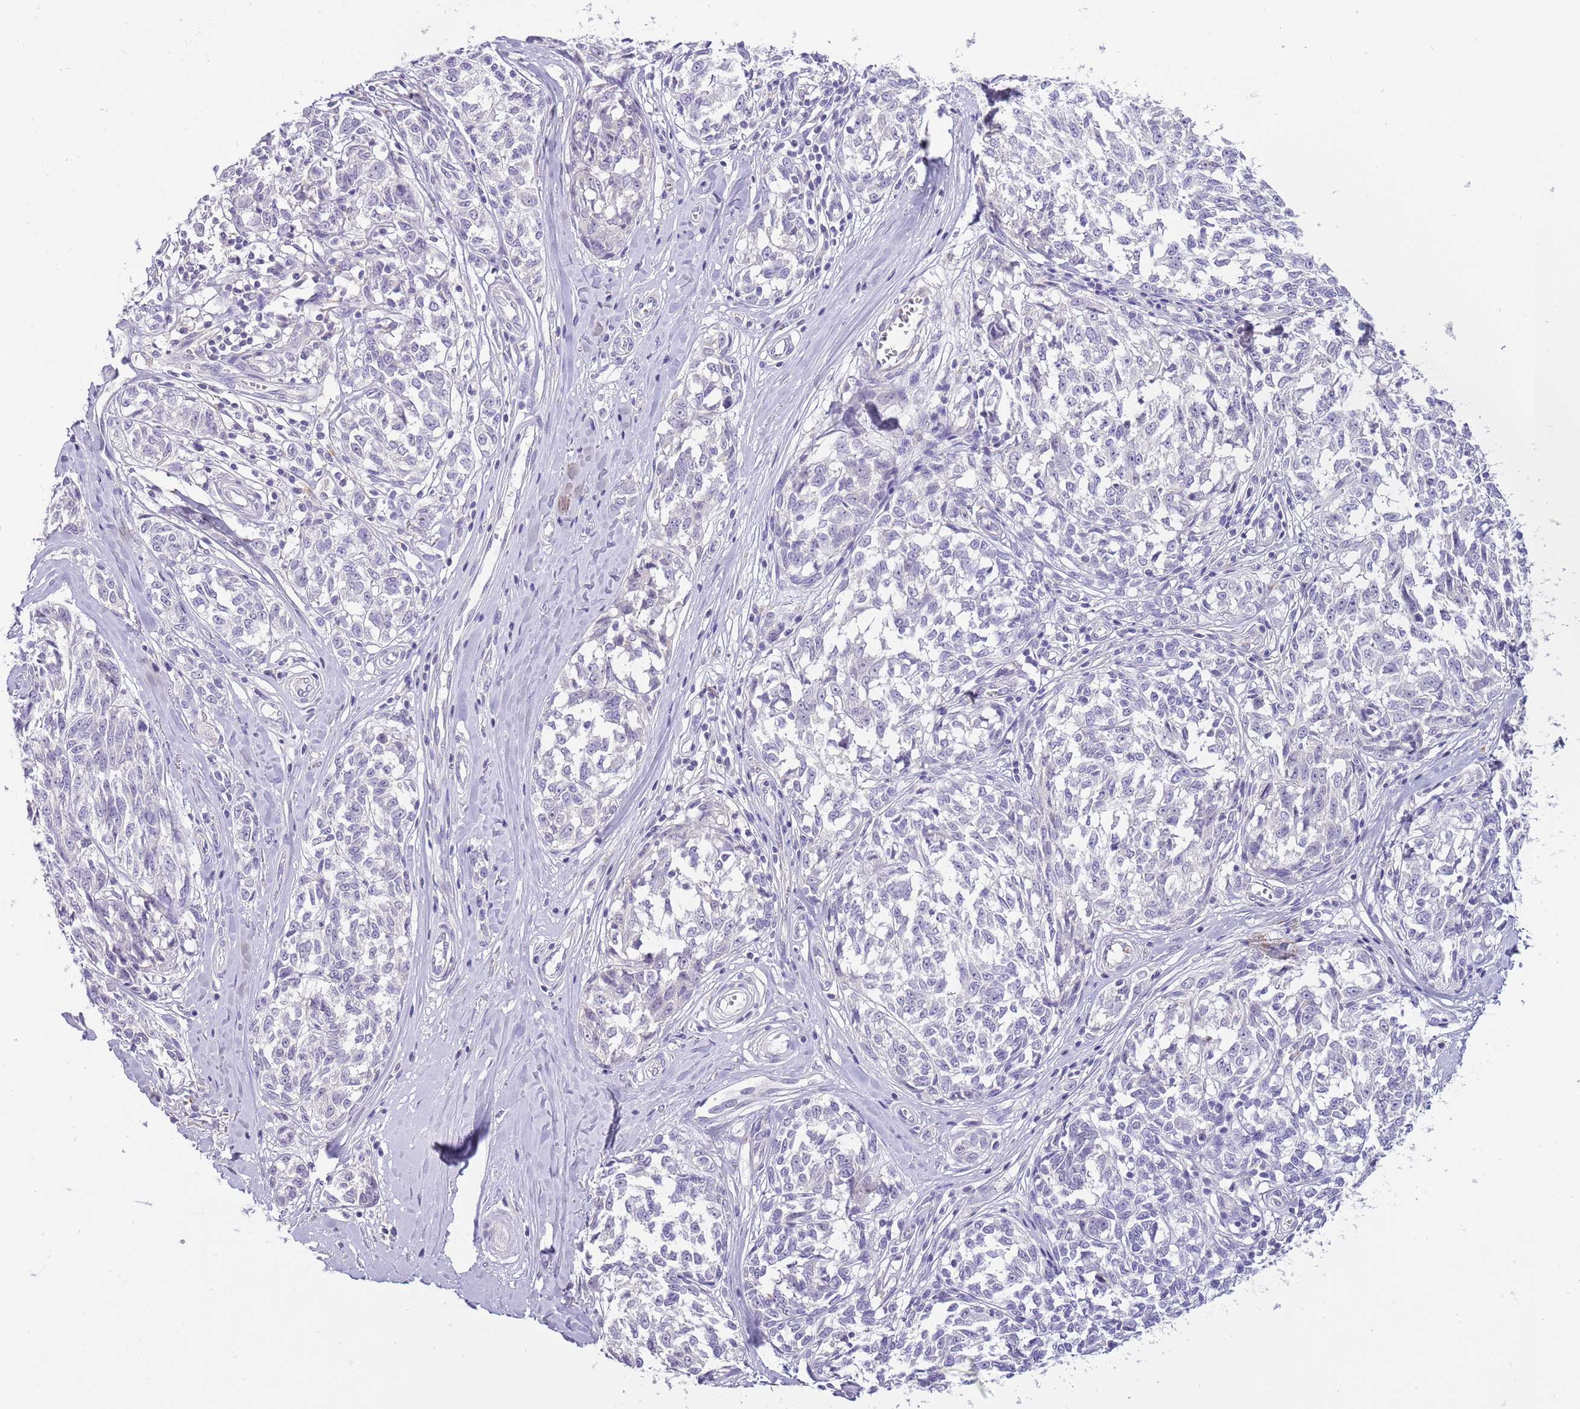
{"staining": {"intensity": "negative", "quantity": "none", "location": "none"}, "tissue": "melanoma", "cell_type": "Tumor cells", "image_type": "cancer", "snomed": [{"axis": "morphology", "description": "Normal tissue, NOS"}, {"axis": "morphology", "description": "Malignant melanoma, NOS"}, {"axis": "topography", "description": "Skin"}], "caption": "Malignant melanoma stained for a protein using immunohistochemistry (IHC) exhibits no staining tumor cells.", "gene": "CFAP73", "patient": {"sex": "female", "age": 64}}